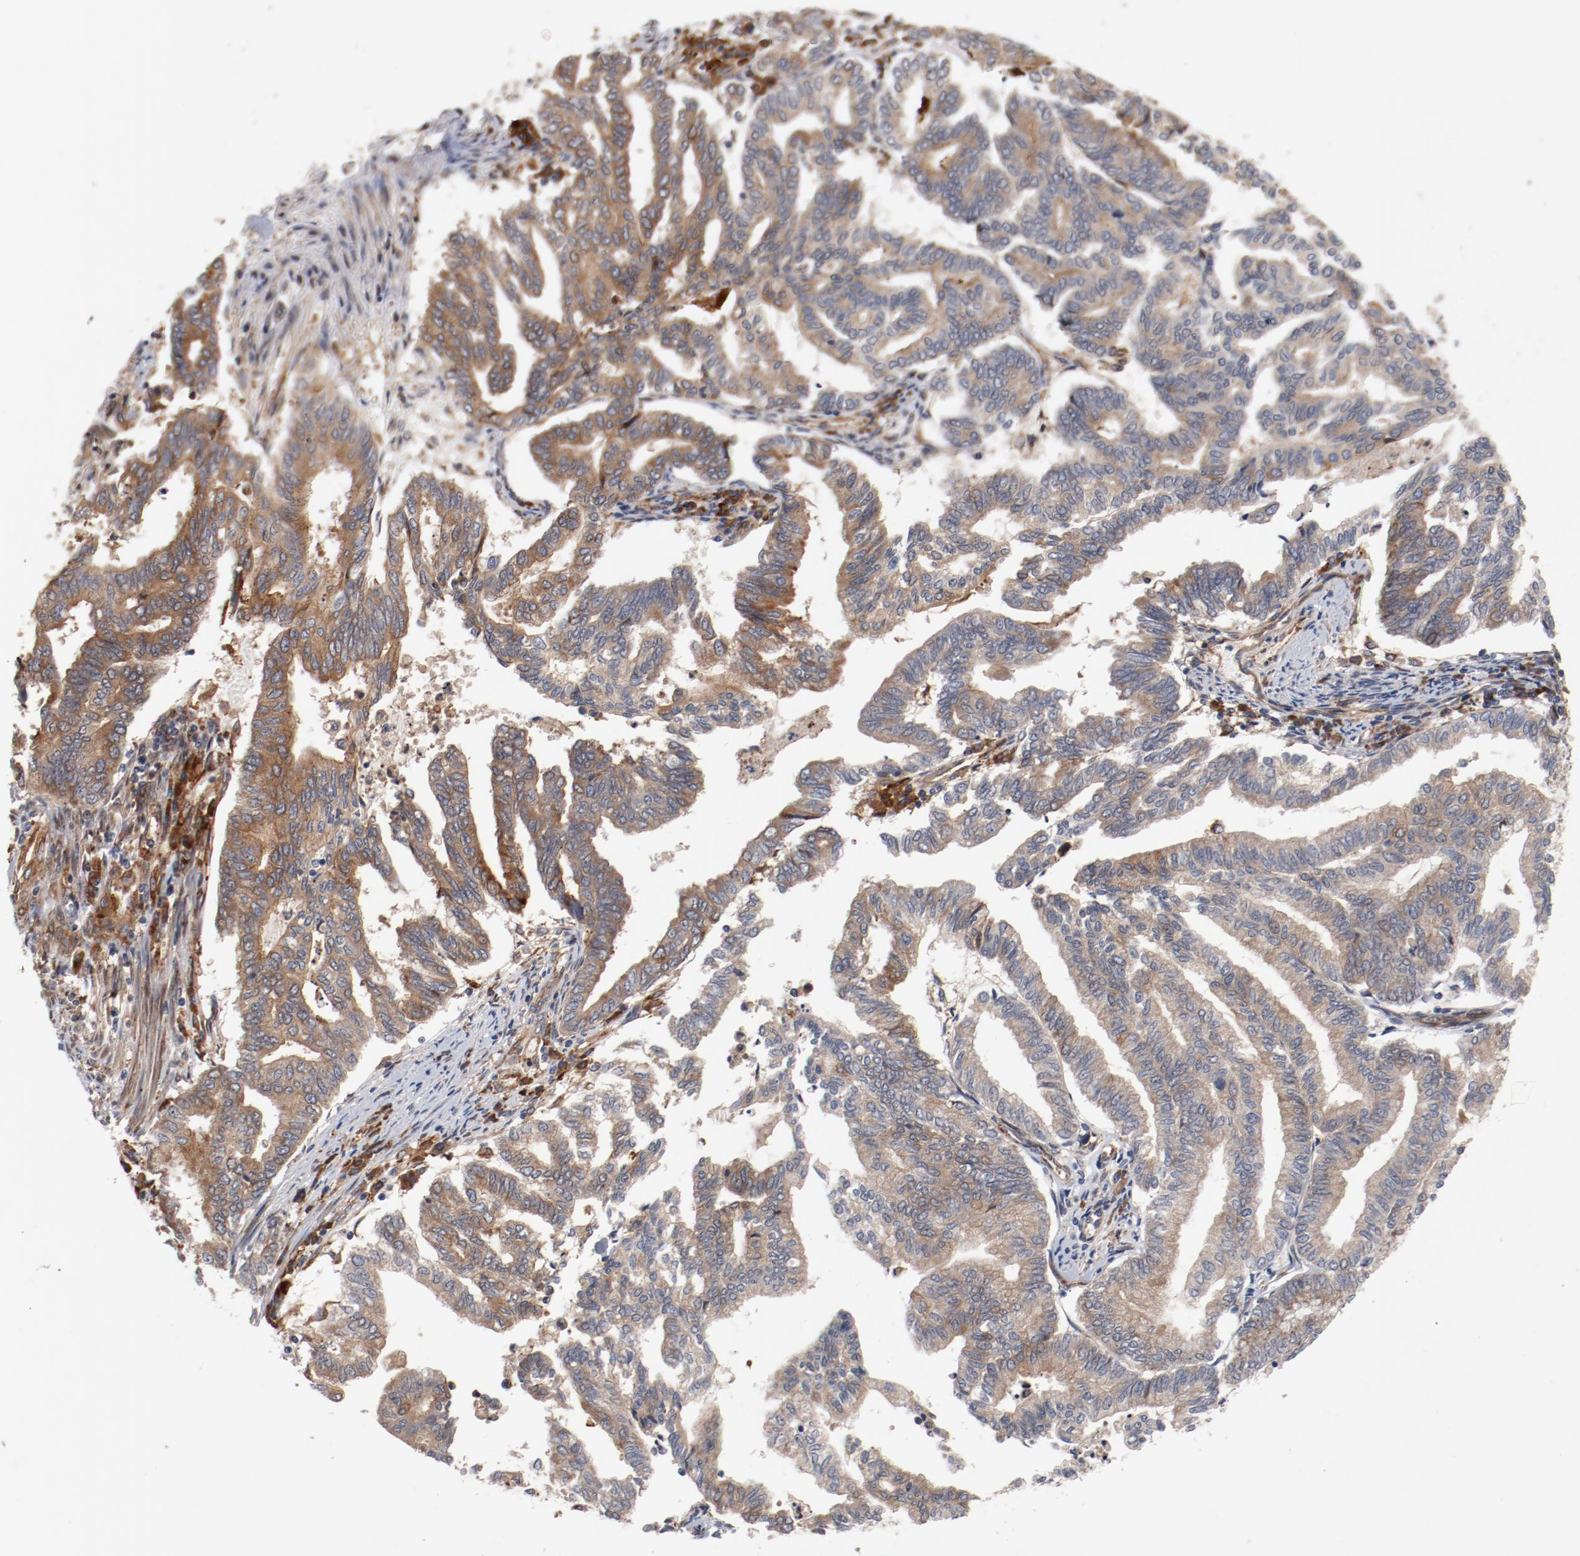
{"staining": {"intensity": "moderate", "quantity": ">75%", "location": "cytoplasmic/membranous"}, "tissue": "endometrial cancer", "cell_type": "Tumor cells", "image_type": "cancer", "snomed": [{"axis": "morphology", "description": "Adenocarcinoma, NOS"}, {"axis": "topography", "description": "Endometrium"}], "caption": "Immunohistochemistry staining of endometrial adenocarcinoma, which displays medium levels of moderate cytoplasmic/membranous expression in about >75% of tumor cells indicating moderate cytoplasmic/membranous protein positivity. The staining was performed using DAB (3,3'-diaminobenzidine) (brown) for protein detection and nuclei were counterstained in hematoxylin (blue).", "gene": "PITPNM2", "patient": {"sex": "female", "age": 79}}